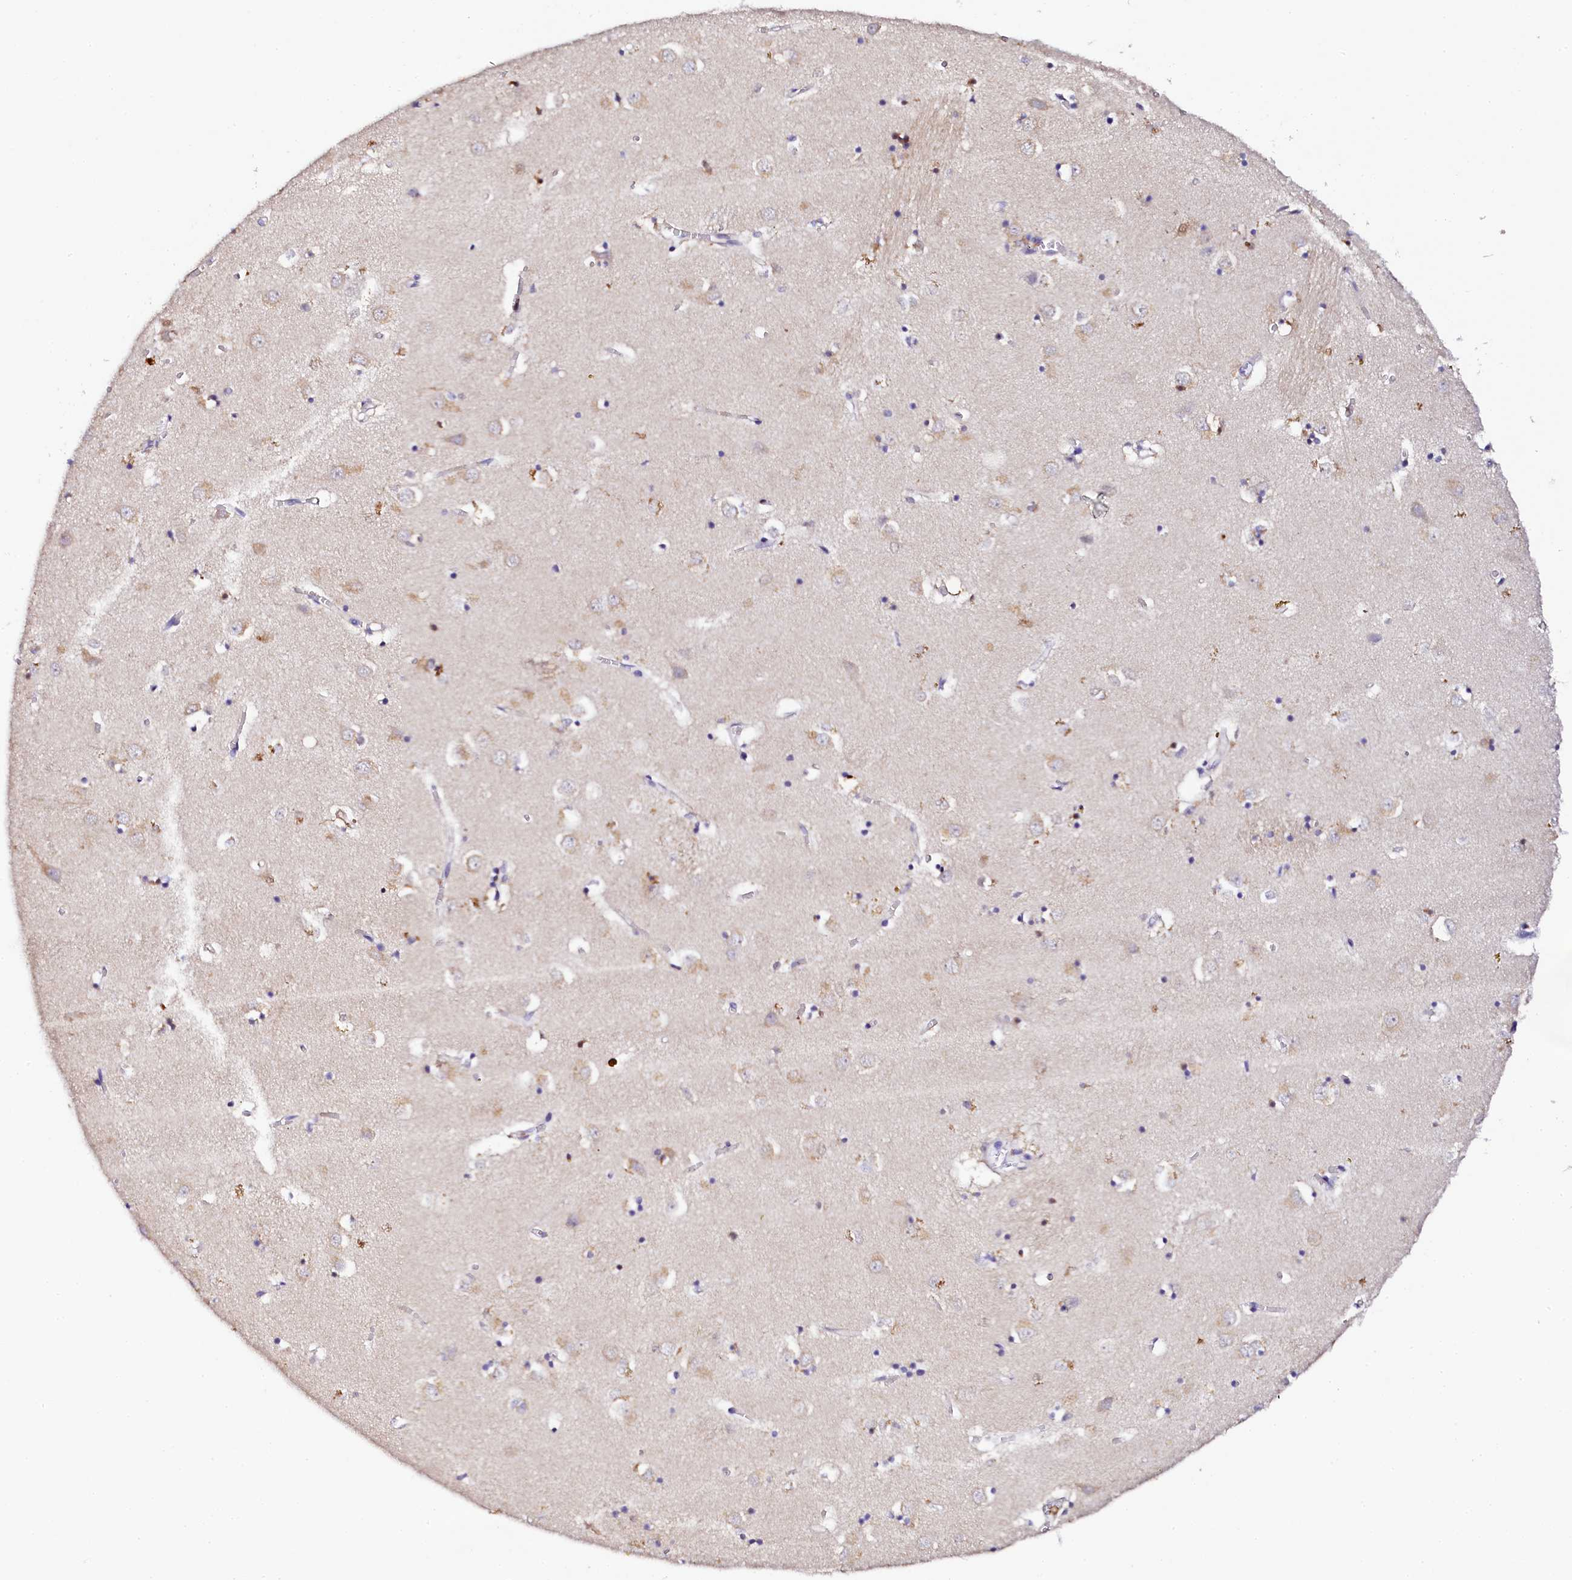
{"staining": {"intensity": "moderate", "quantity": "<25%", "location": "nuclear"}, "tissue": "caudate", "cell_type": "Glial cells", "image_type": "normal", "snomed": [{"axis": "morphology", "description": "Normal tissue, NOS"}, {"axis": "topography", "description": "Lateral ventricle wall"}], "caption": "Immunohistochemistry (IHC) photomicrograph of unremarkable caudate: human caudate stained using IHC shows low levels of moderate protein expression localized specifically in the nuclear of glial cells, appearing as a nuclear brown color.", "gene": "NAA16", "patient": {"sex": "male", "age": 70}}